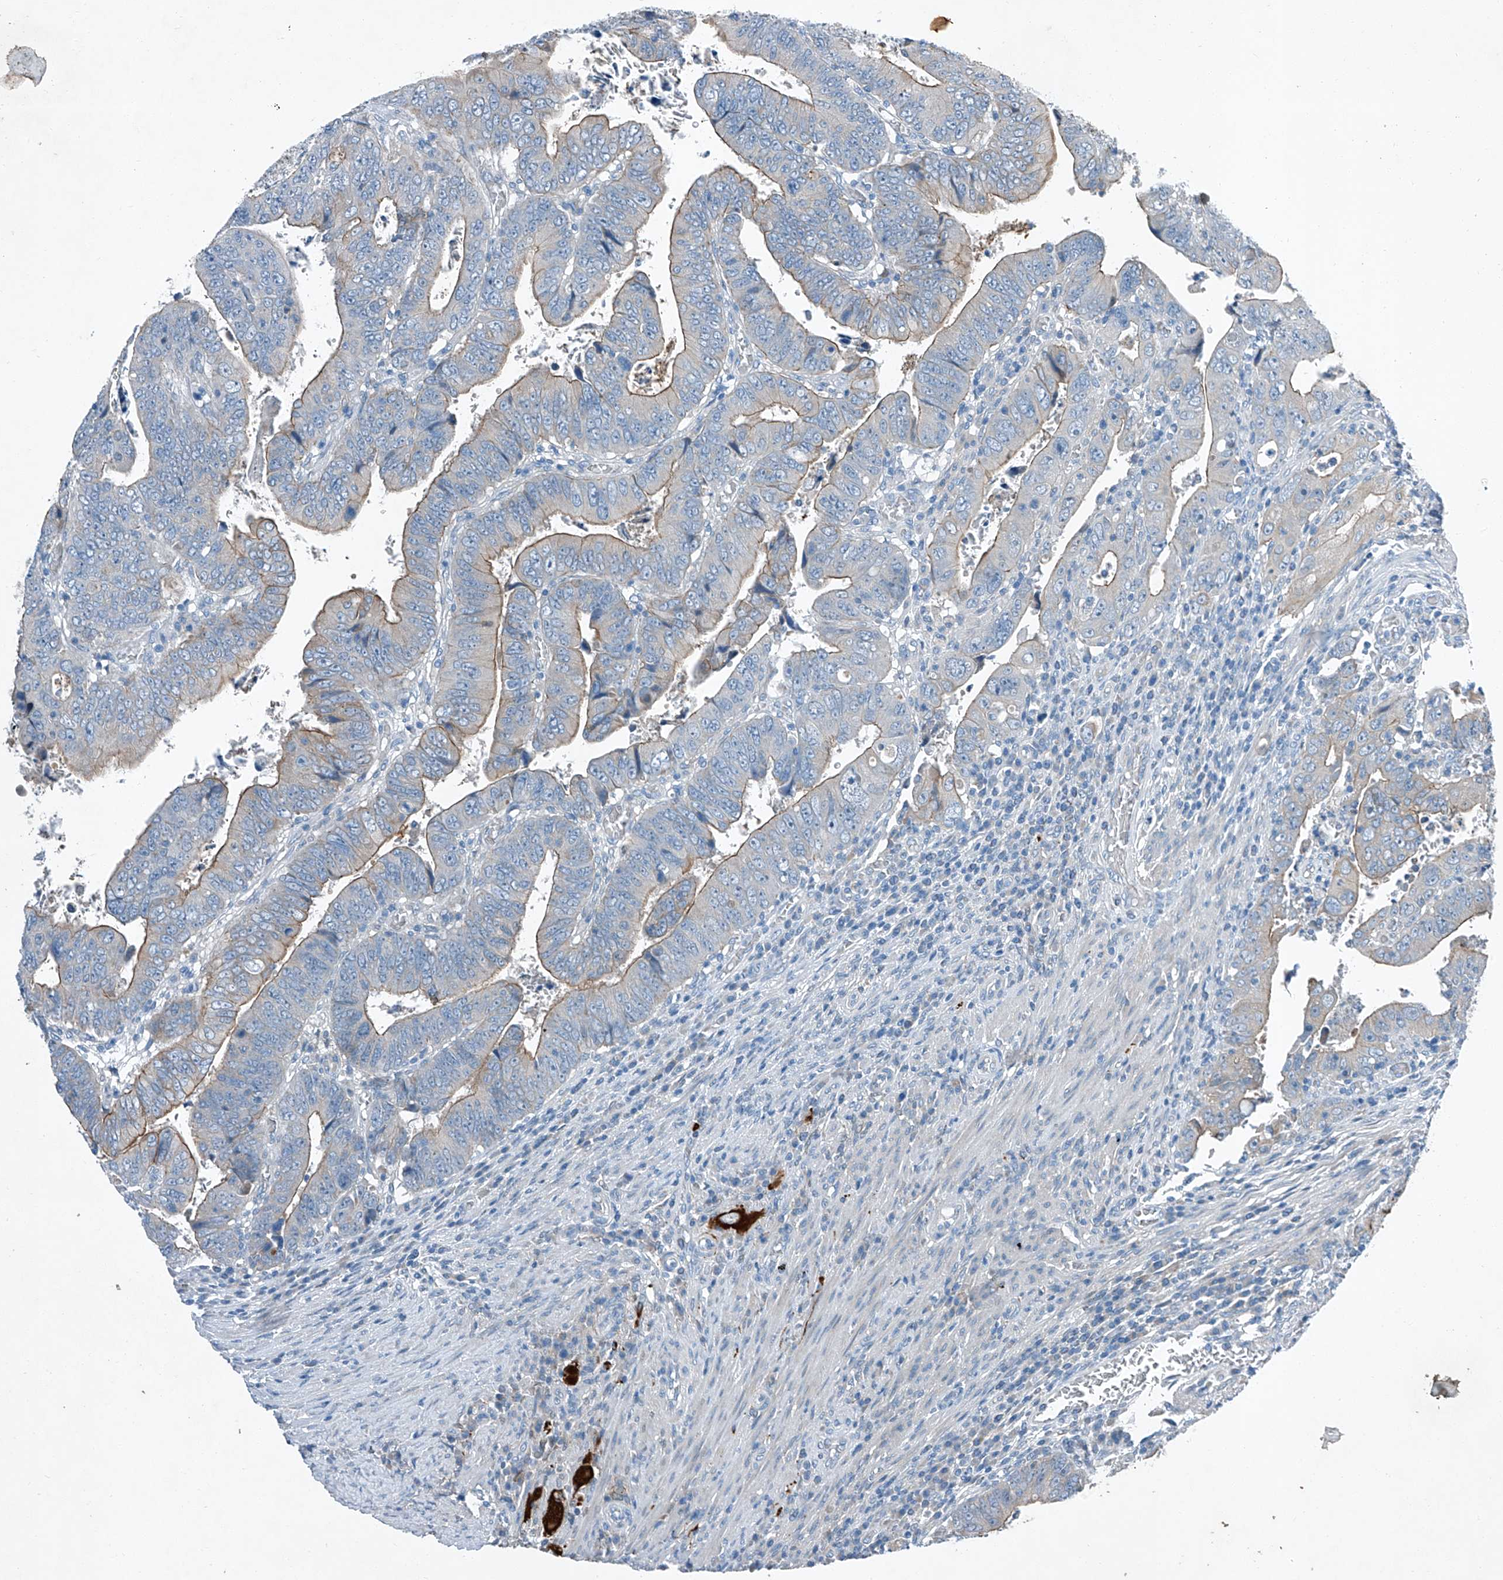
{"staining": {"intensity": "moderate", "quantity": ">75%", "location": "cytoplasmic/membranous"}, "tissue": "colorectal cancer", "cell_type": "Tumor cells", "image_type": "cancer", "snomed": [{"axis": "morphology", "description": "Normal tissue, NOS"}, {"axis": "morphology", "description": "Adenocarcinoma, NOS"}, {"axis": "topography", "description": "Rectum"}], "caption": "A medium amount of moderate cytoplasmic/membranous positivity is seen in about >75% of tumor cells in adenocarcinoma (colorectal) tissue. (Stains: DAB in brown, nuclei in blue, Microscopy: brightfield microscopy at high magnification).", "gene": "MDGA1", "patient": {"sex": "female", "age": 65}}